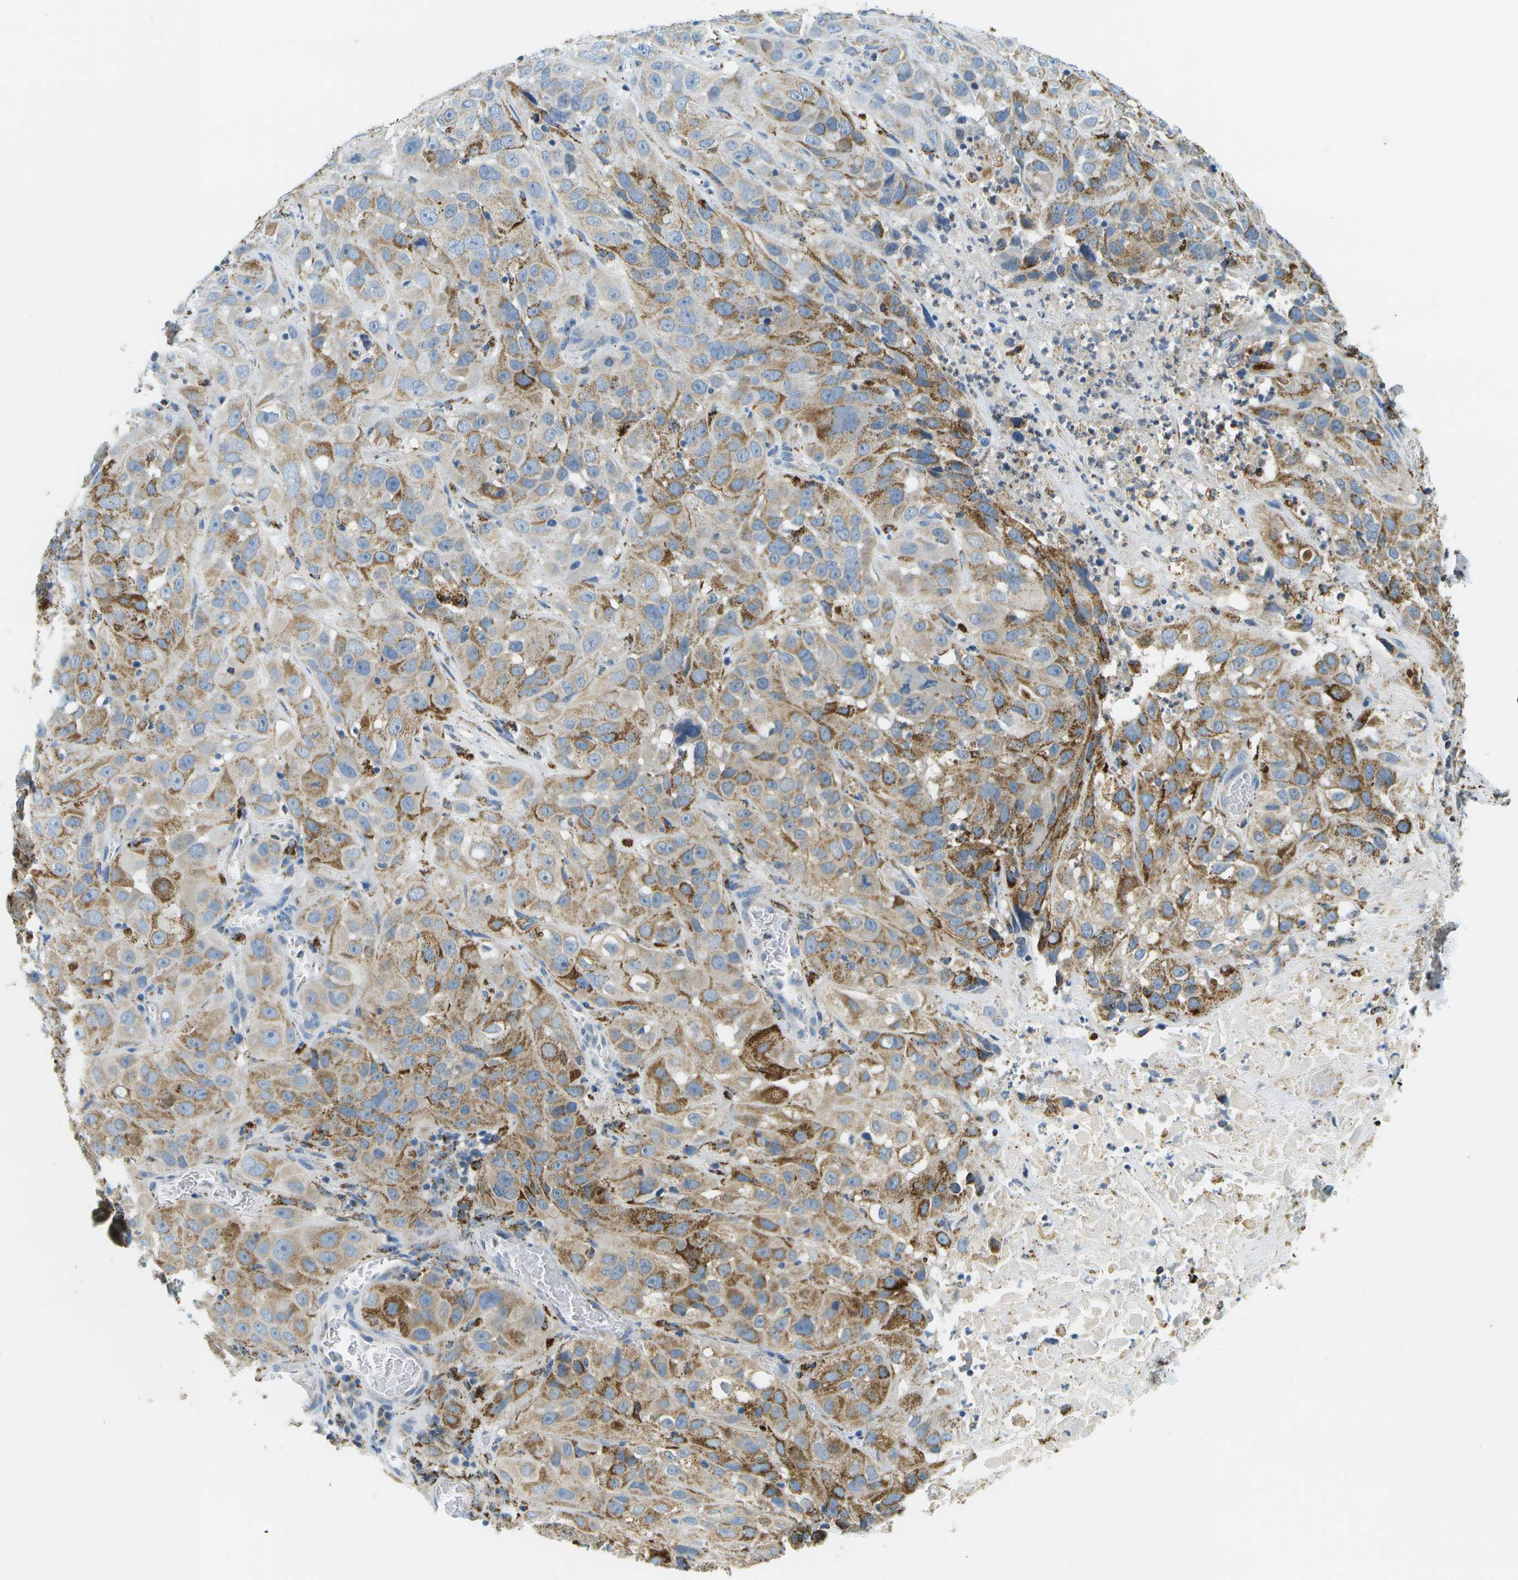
{"staining": {"intensity": "moderate", "quantity": ">75%", "location": "cytoplasmic/membranous"}, "tissue": "cervical cancer", "cell_type": "Tumor cells", "image_type": "cancer", "snomed": [{"axis": "morphology", "description": "Squamous cell carcinoma, NOS"}, {"axis": "topography", "description": "Cervix"}], "caption": "This histopathology image exhibits immunohistochemistry (IHC) staining of human squamous cell carcinoma (cervical), with medium moderate cytoplasmic/membranous expression in about >75% of tumor cells.", "gene": "HLCS", "patient": {"sex": "female", "age": 32}}